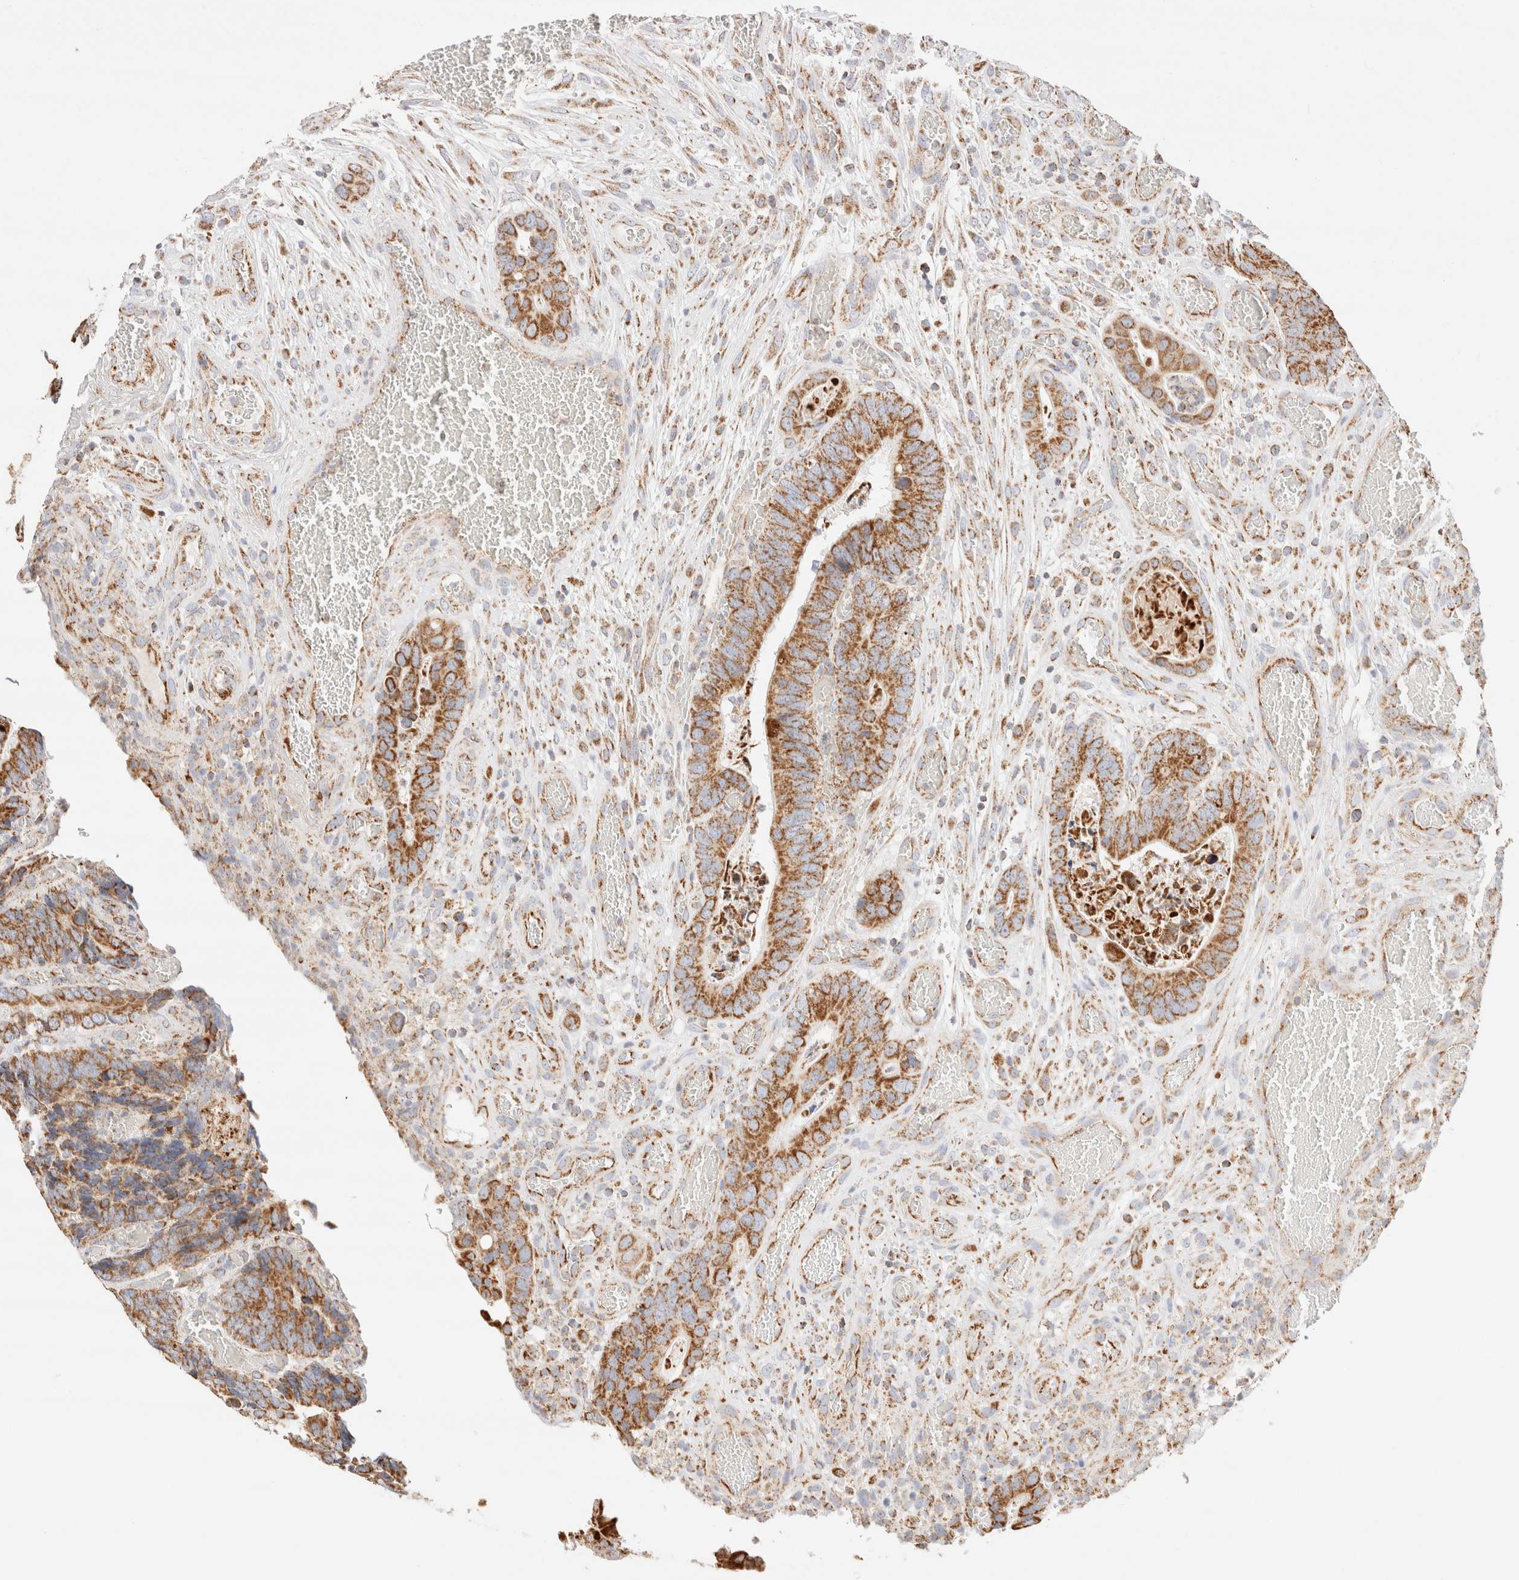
{"staining": {"intensity": "moderate", "quantity": ">75%", "location": "cytoplasmic/membranous"}, "tissue": "colorectal cancer", "cell_type": "Tumor cells", "image_type": "cancer", "snomed": [{"axis": "morphology", "description": "Adenocarcinoma, NOS"}, {"axis": "topography", "description": "Colon"}], "caption": "High-magnification brightfield microscopy of colorectal cancer (adenocarcinoma) stained with DAB (brown) and counterstained with hematoxylin (blue). tumor cells exhibit moderate cytoplasmic/membranous expression is identified in about>75% of cells.", "gene": "PHB2", "patient": {"sex": "male", "age": 72}}